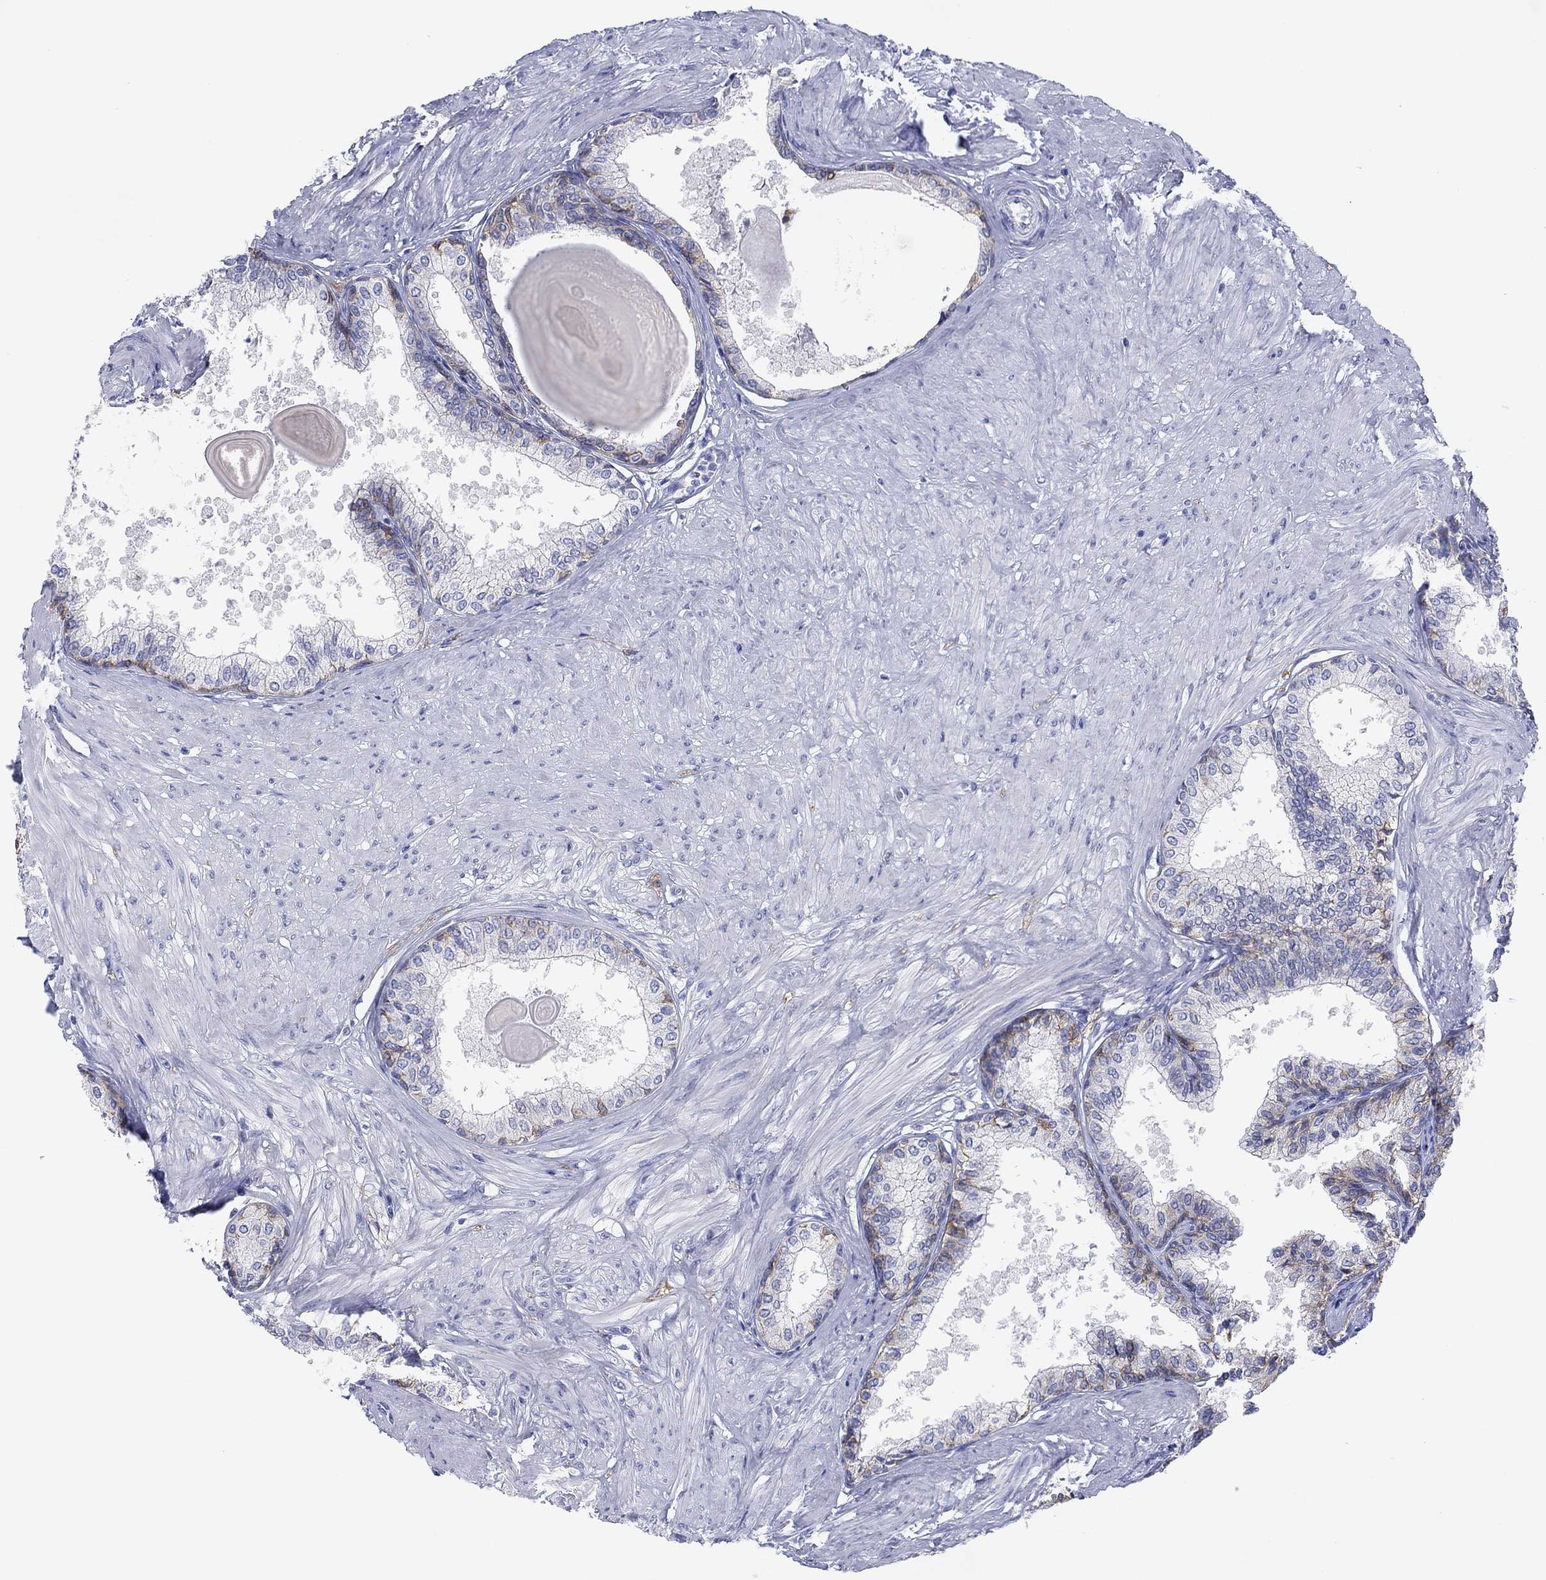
{"staining": {"intensity": "moderate", "quantity": "<25%", "location": "cytoplasmic/membranous"}, "tissue": "prostate", "cell_type": "Glandular cells", "image_type": "normal", "snomed": [{"axis": "morphology", "description": "Normal tissue, NOS"}, {"axis": "topography", "description": "Prostate"}], "caption": "Benign prostate was stained to show a protein in brown. There is low levels of moderate cytoplasmic/membranous positivity in about <25% of glandular cells.", "gene": "ATP1B1", "patient": {"sex": "male", "age": 63}}